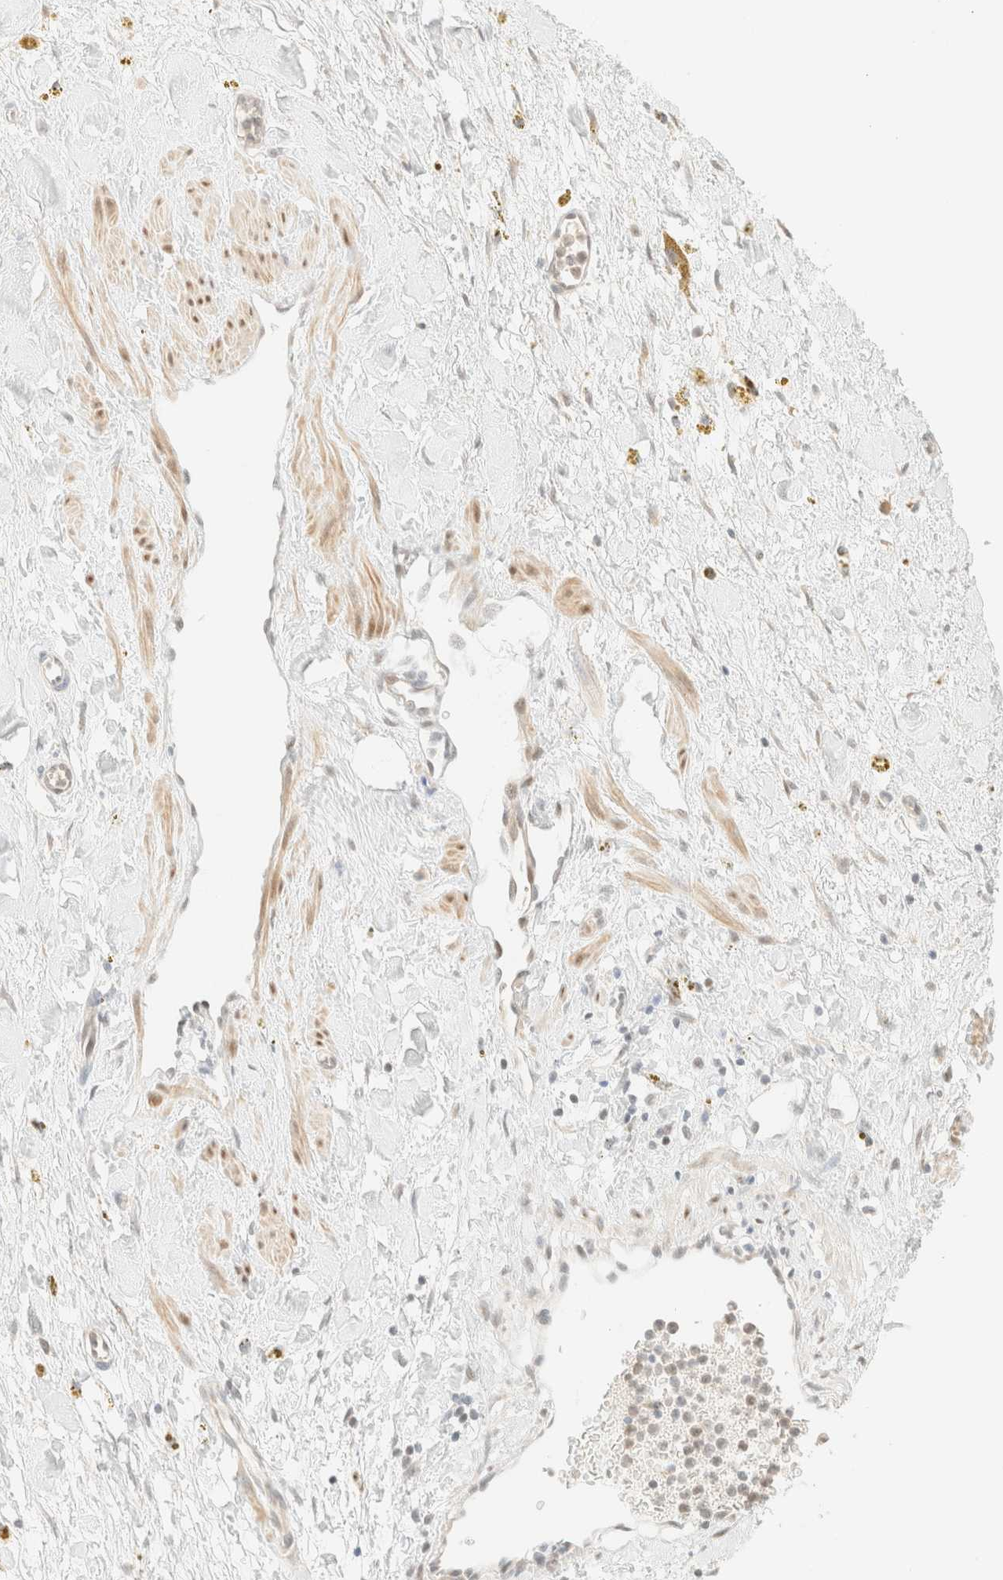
{"staining": {"intensity": "negative", "quantity": "none", "location": "none"}, "tissue": "adipose tissue", "cell_type": "Adipocytes", "image_type": "normal", "snomed": [{"axis": "morphology", "description": "Normal tissue, NOS"}, {"axis": "topography", "description": "Kidney"}, {"axis": "topography", "description": "Peripheral nerve tissue"}], "caption": "A photomicrograph of human adipose tissue is negative for staining in adipocytes. (Brightfield microscopy of DAB (3,3'-diaminobenzidine) IHC at high magnification).", "gene": "TSR1", "patient": {"sex": "male", "age": 7}}